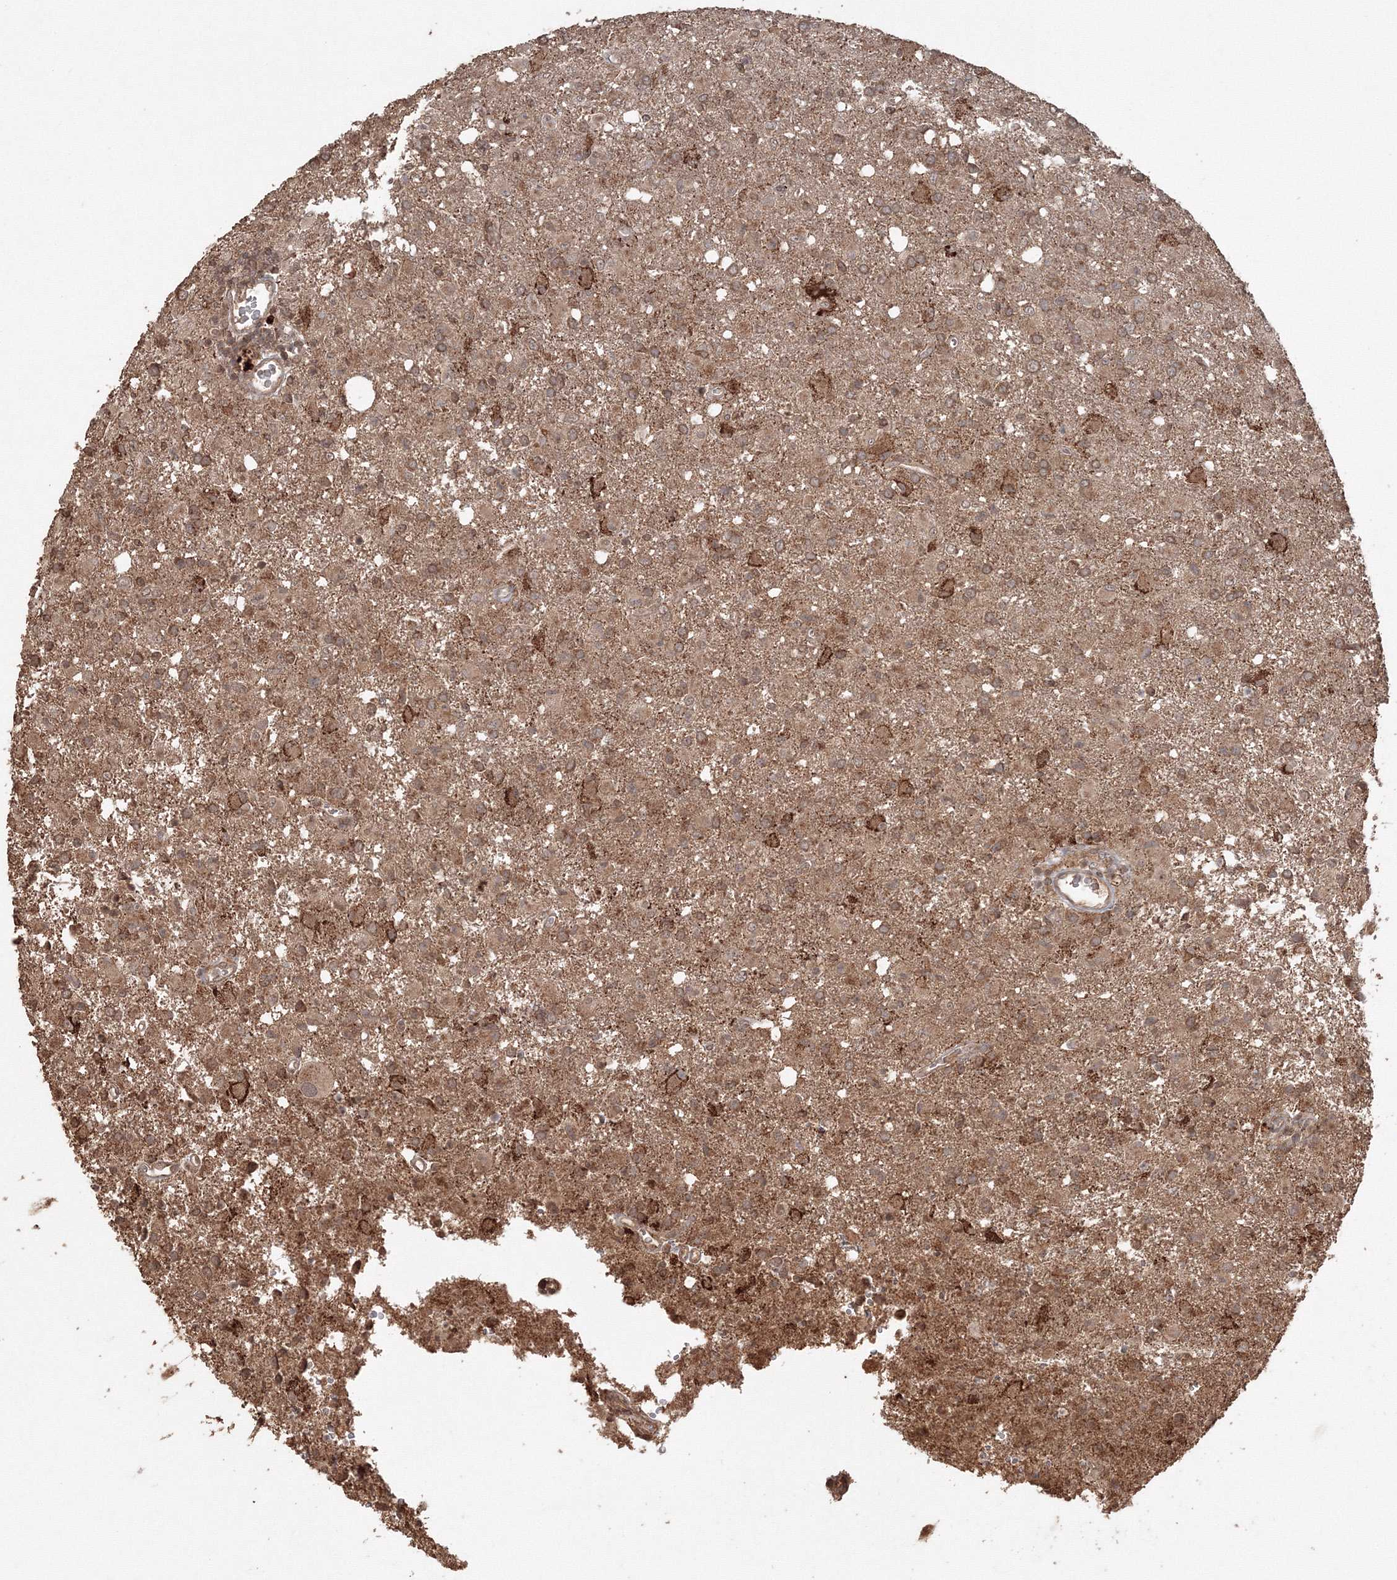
{"staining": {"intensity": "moderate", "quantity": "25%-75%", "location": "cytoplasmic/membranous"}, "tissue": "glioma", "cell_type": "Tumor cells", "image_type": "cancer", "snomed": [{"axis": "morphology", "description": "Glioma, malignant, High grade"}, {"axis": "topography", "description": "Brain"}], "caption": "Glioma stained with a protein marker exhibits moderate staining in tumor cells.", "gene": "CCDC122", "patient": {"sex": "female", "age": 57}}